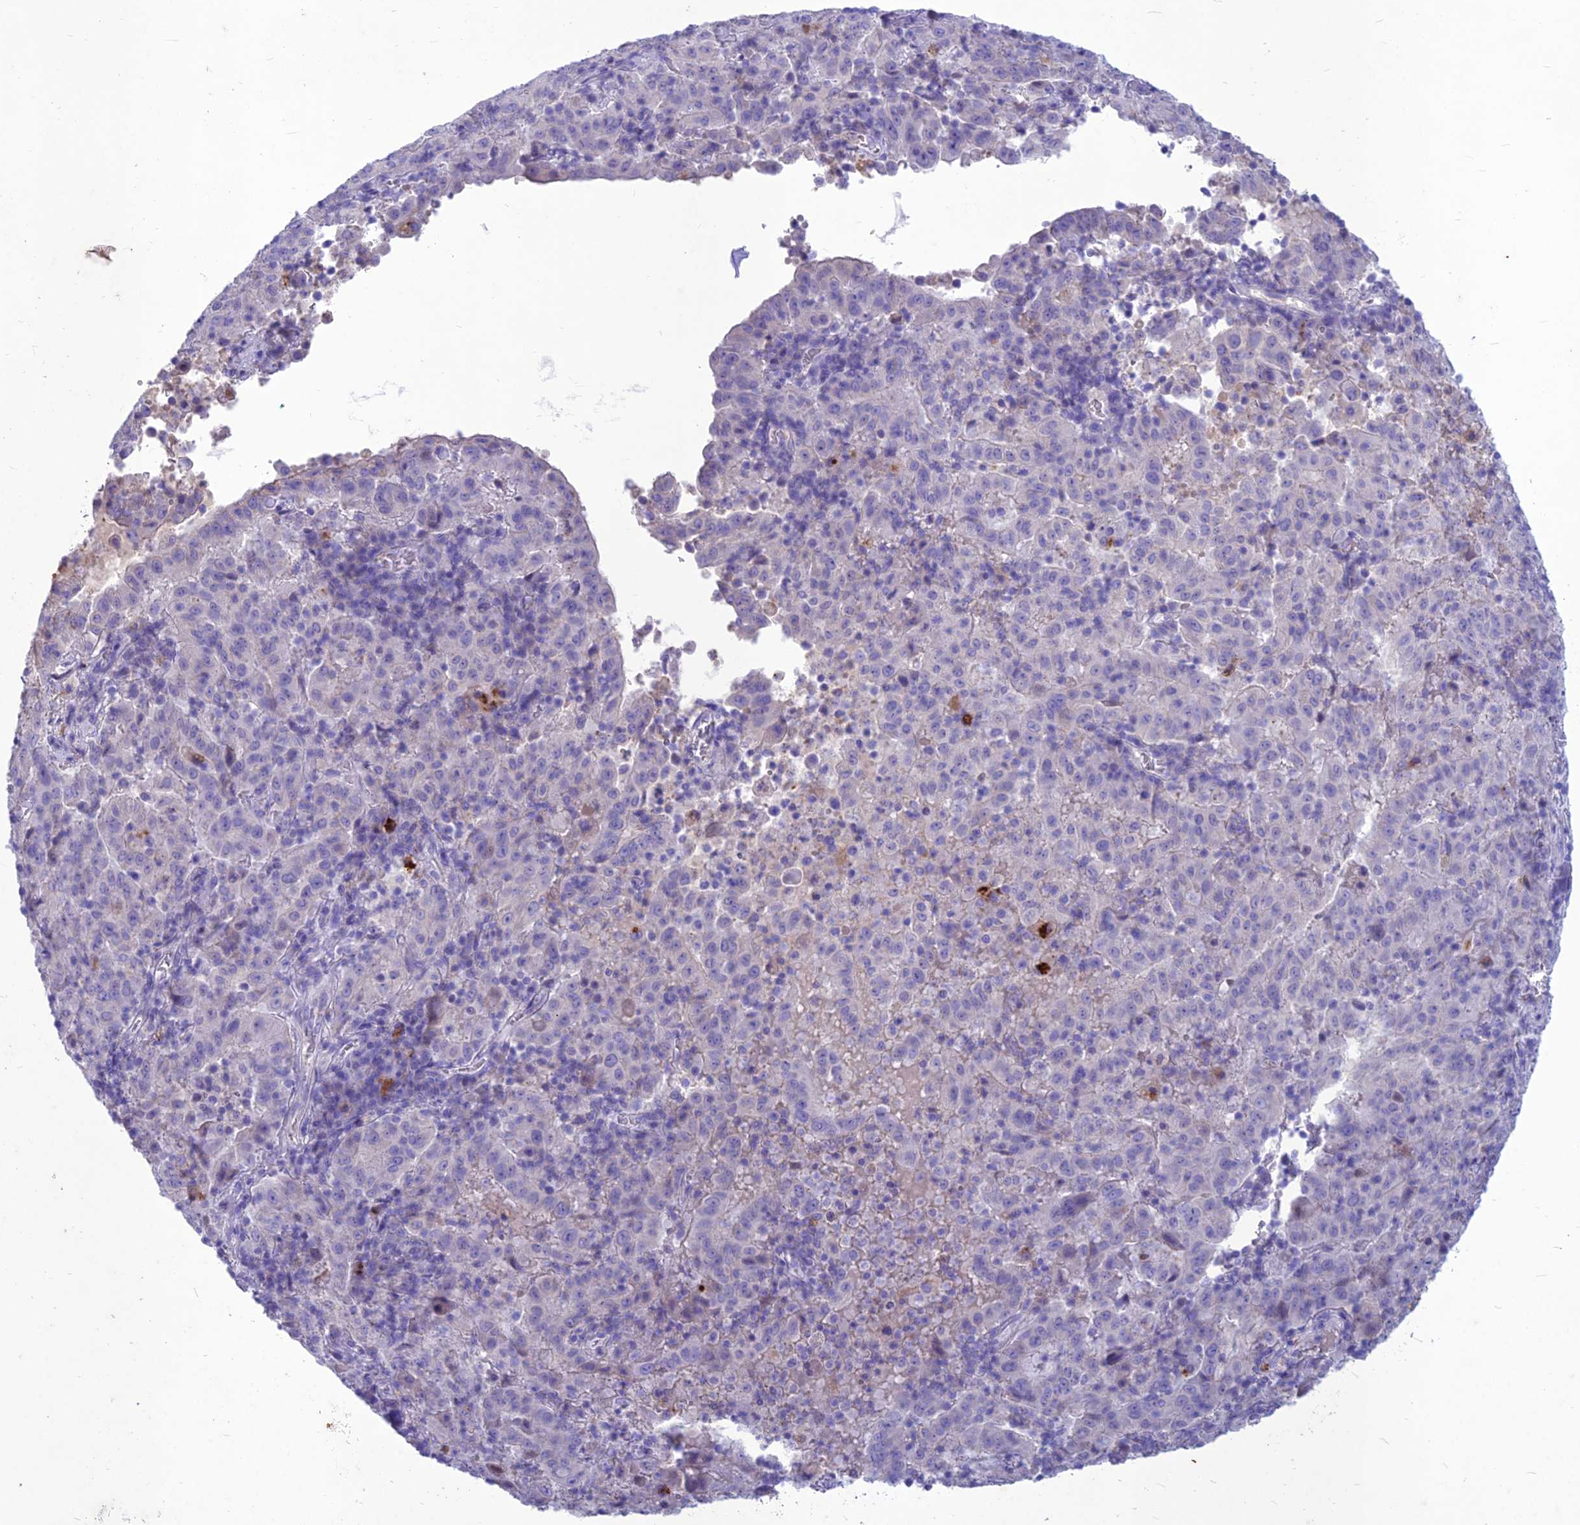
{"staining": {"intensity": "negative", "quantity": "none", "location": "none"}, "tissue": "pancreatic cancer", "cell_type": "Tumor cells", "image_type": "cancer", "snomed": [{"axis": "morphology", "description": "Adenocarcinoma, NOS"}, {"axis": "topography", "description": "Pancreas"}], "caption": "DAB immunohistochemical staining of human pancreatic cancer displays no significant positivity in tumor cells. (Brightfield microscopy of DAB immunohistochemistry at high magnification).", "gene": "IFT172", "patient": {"sex": "male", "age": 63}}